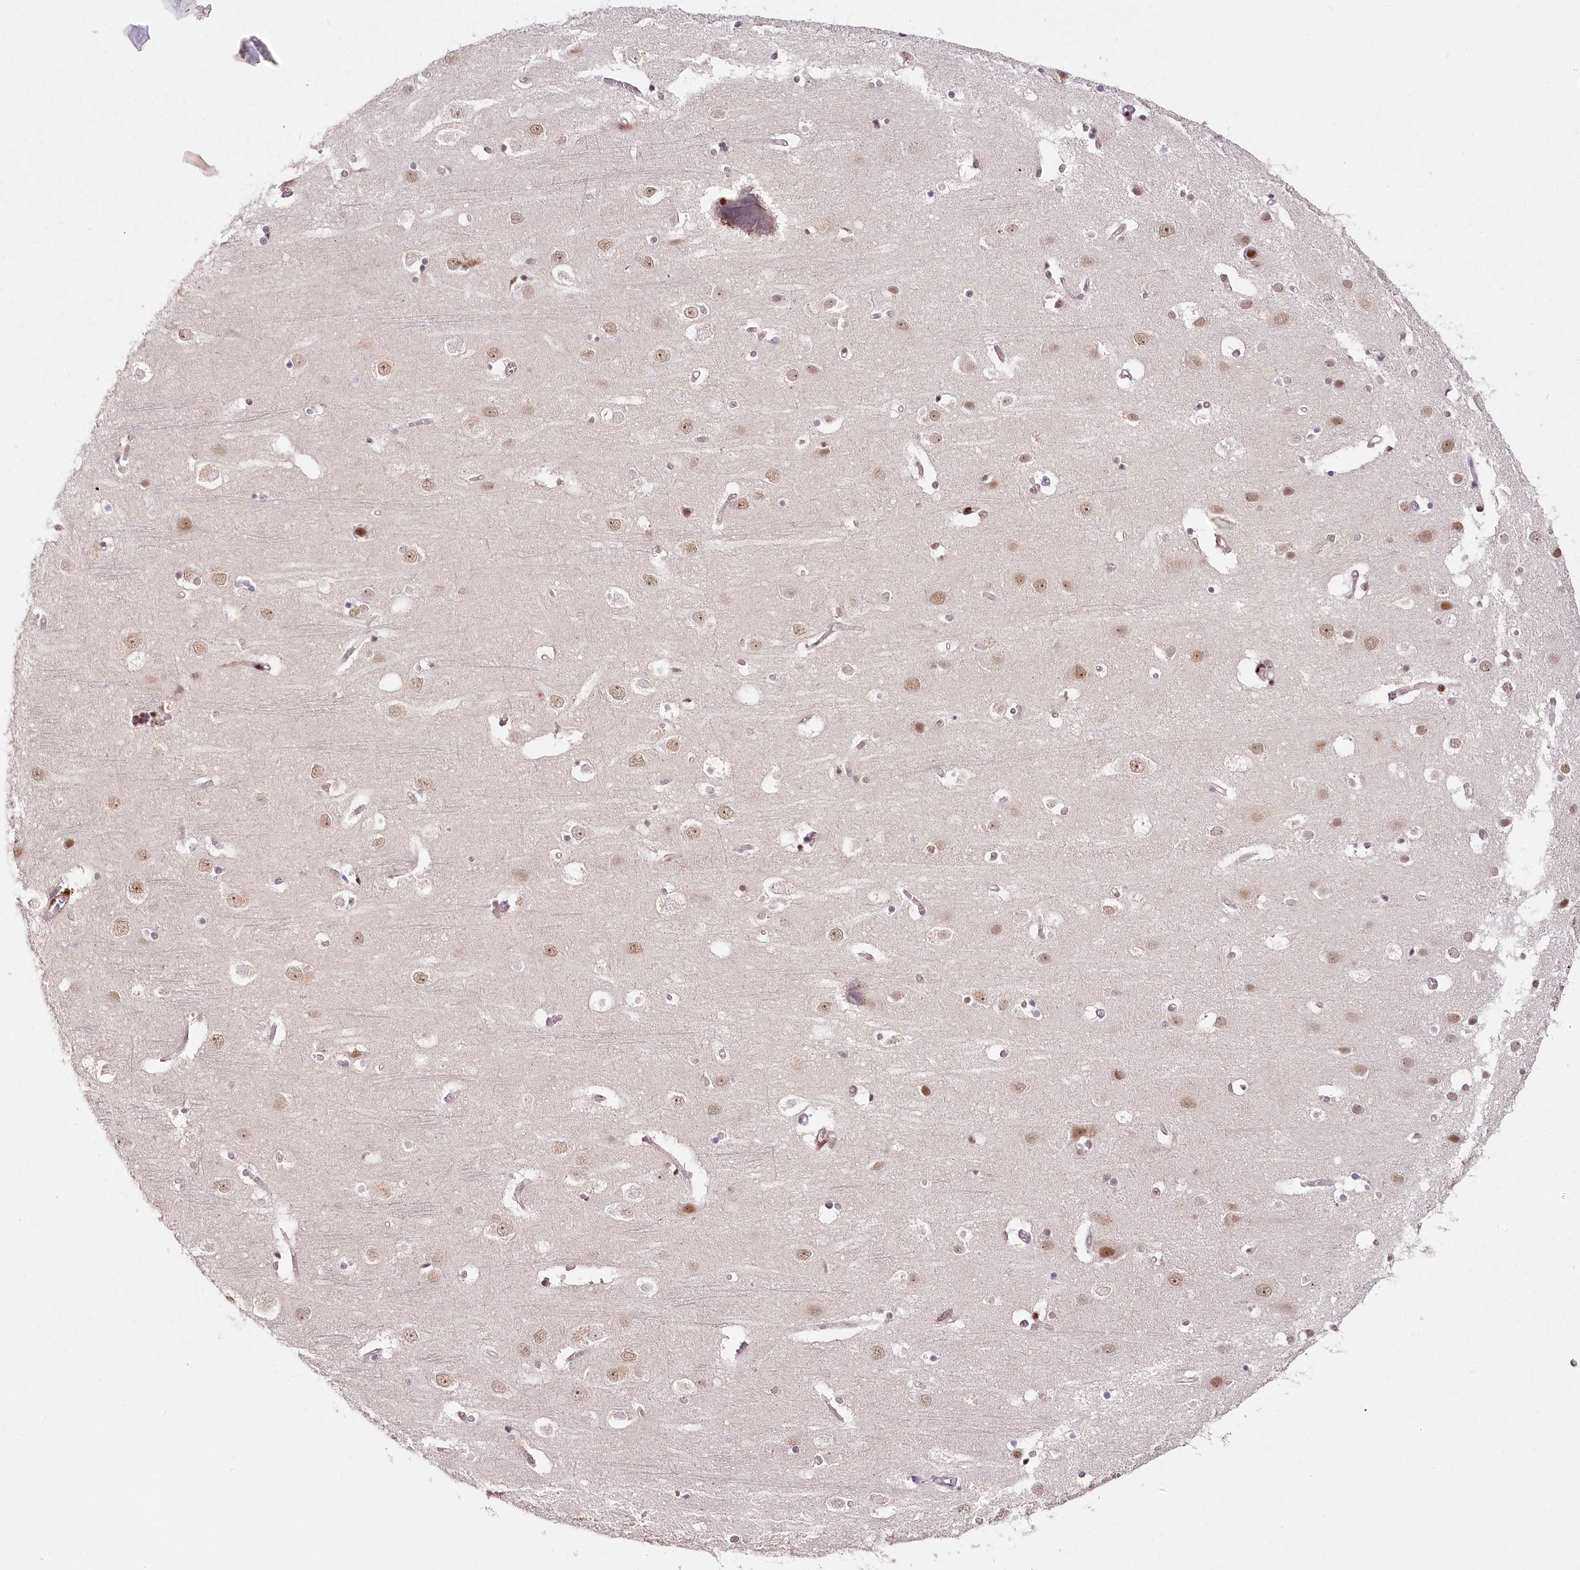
{"staining": {"intensity": "weak", "quantity": "25%-75%", "location": "nuclear"}, "tissue": "cerebral cortex", "cell_type": "Endothelial cells", "image_type": "normal", "snomed": [{"axis": "morphology", "description": "Normal tissue, NOS"}, {"axis": "topography", "description": "Cerebral cortex"}], "caption": "High-magnification brightfield microscopy of unremarkable cerebral cortex stained with DAB (3,3'-diaminobenzidine) (brown) and counterstained with hematoxylin (blue). endothelial cells exhibit weak nuclear expression is present in approximately25%-75% of cells. Nuclei are stained in blue.", "gene": "FAM204A", "patient": {"sex": "male", "age": 54}}